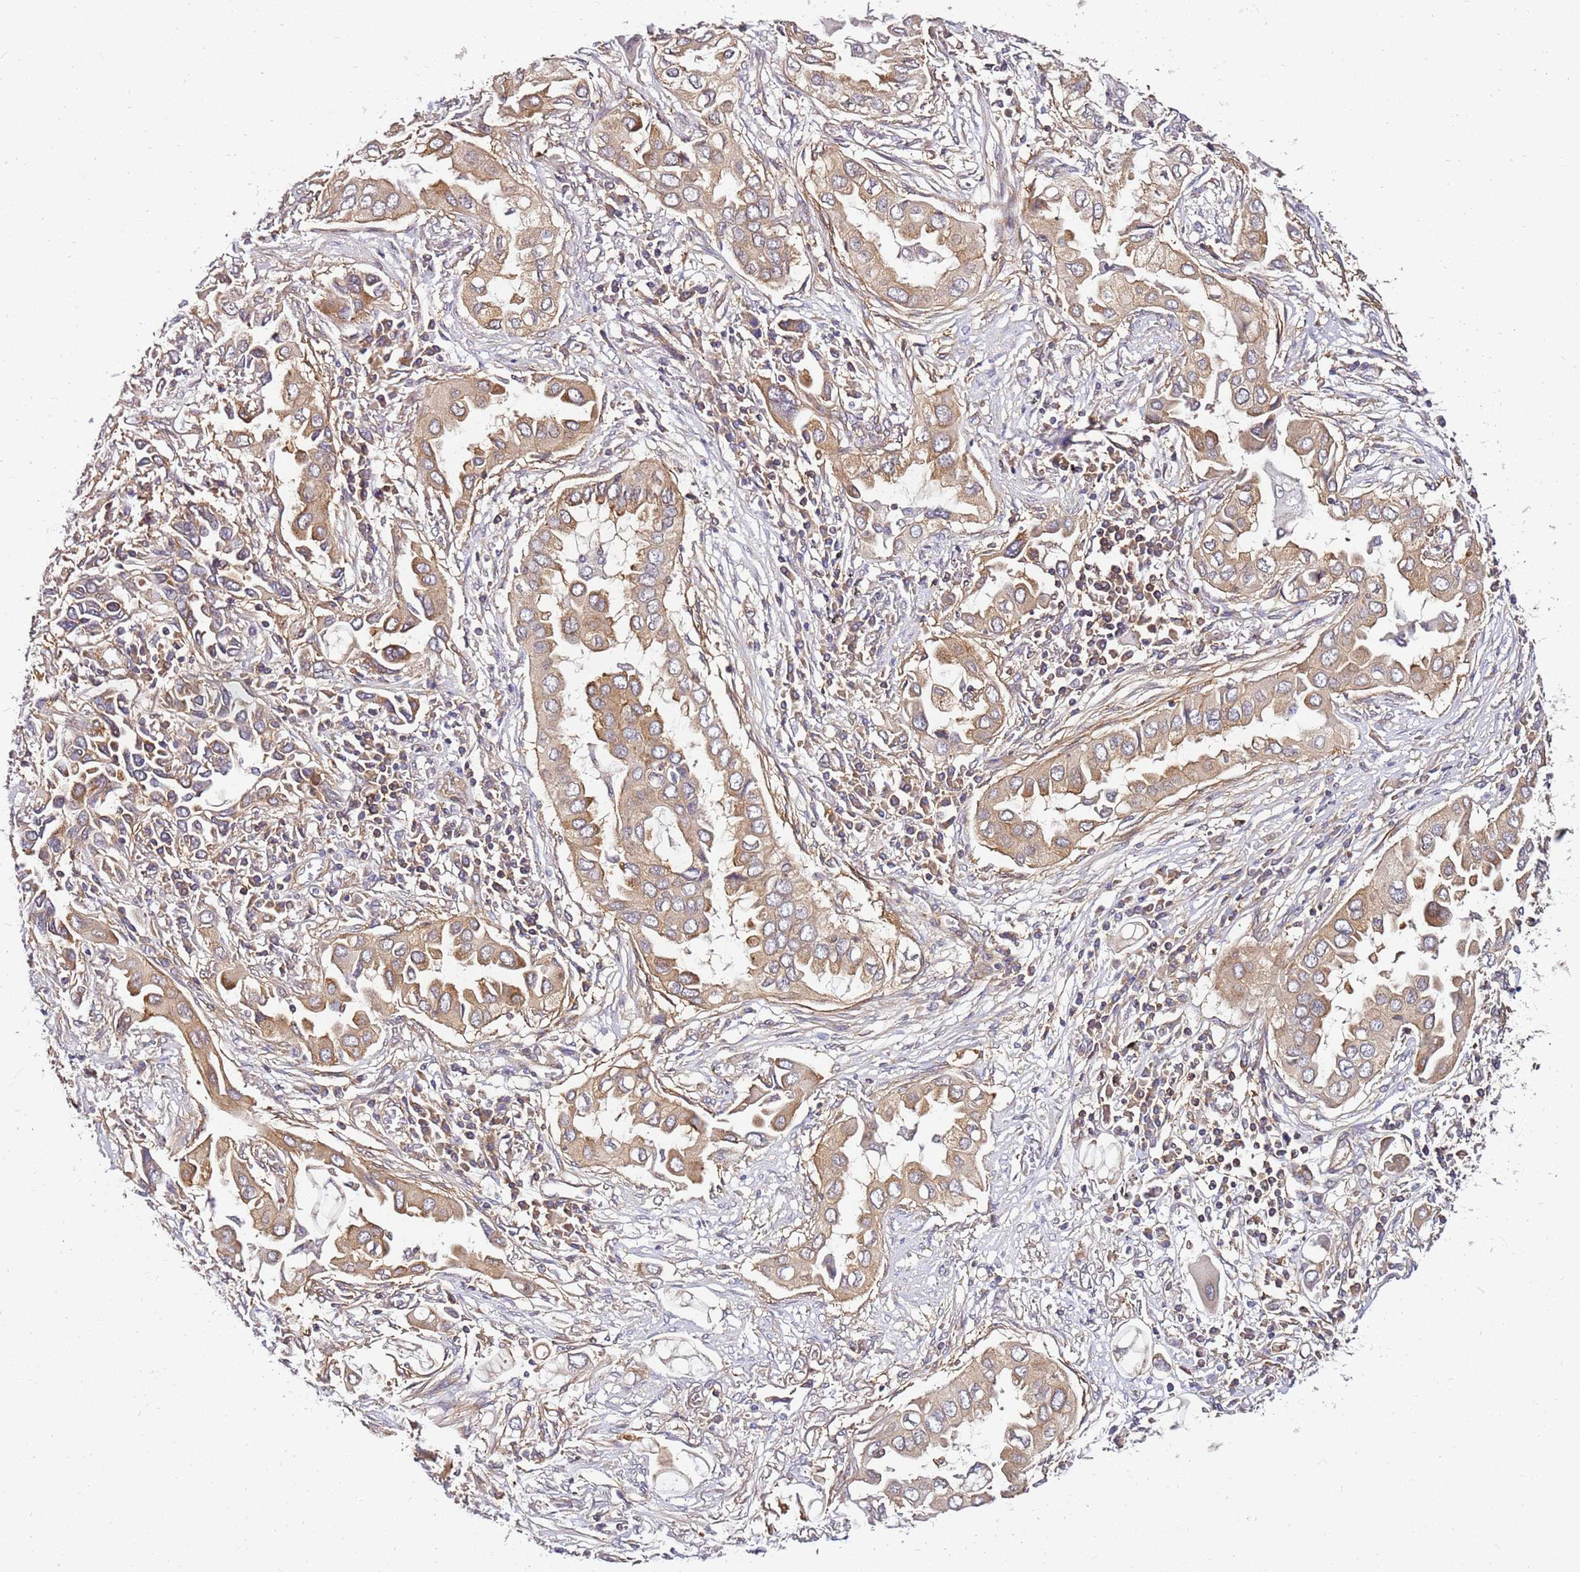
{"staining": {"intensity": "moderate", "quantity": ">75%", "location": "cytoplasmic/membranous"}, "tissue": "lung cancer", "cell_type": "Tumor cells", "image_type": "cancer", "snomed": [{"axis": "morphology", "description": "Adenocarcinoma, NOS"}, {"axis": "topography", "description": "Lung"}], "caption": "Adenocarcinoma (lung) stained with immunohistochemistry reveals moderate cytoplasmic/membranous expression in approximately >75% of tumor cells.", "gene": "PIH1D1", "patient": {"sex": "female", "age": 76}}